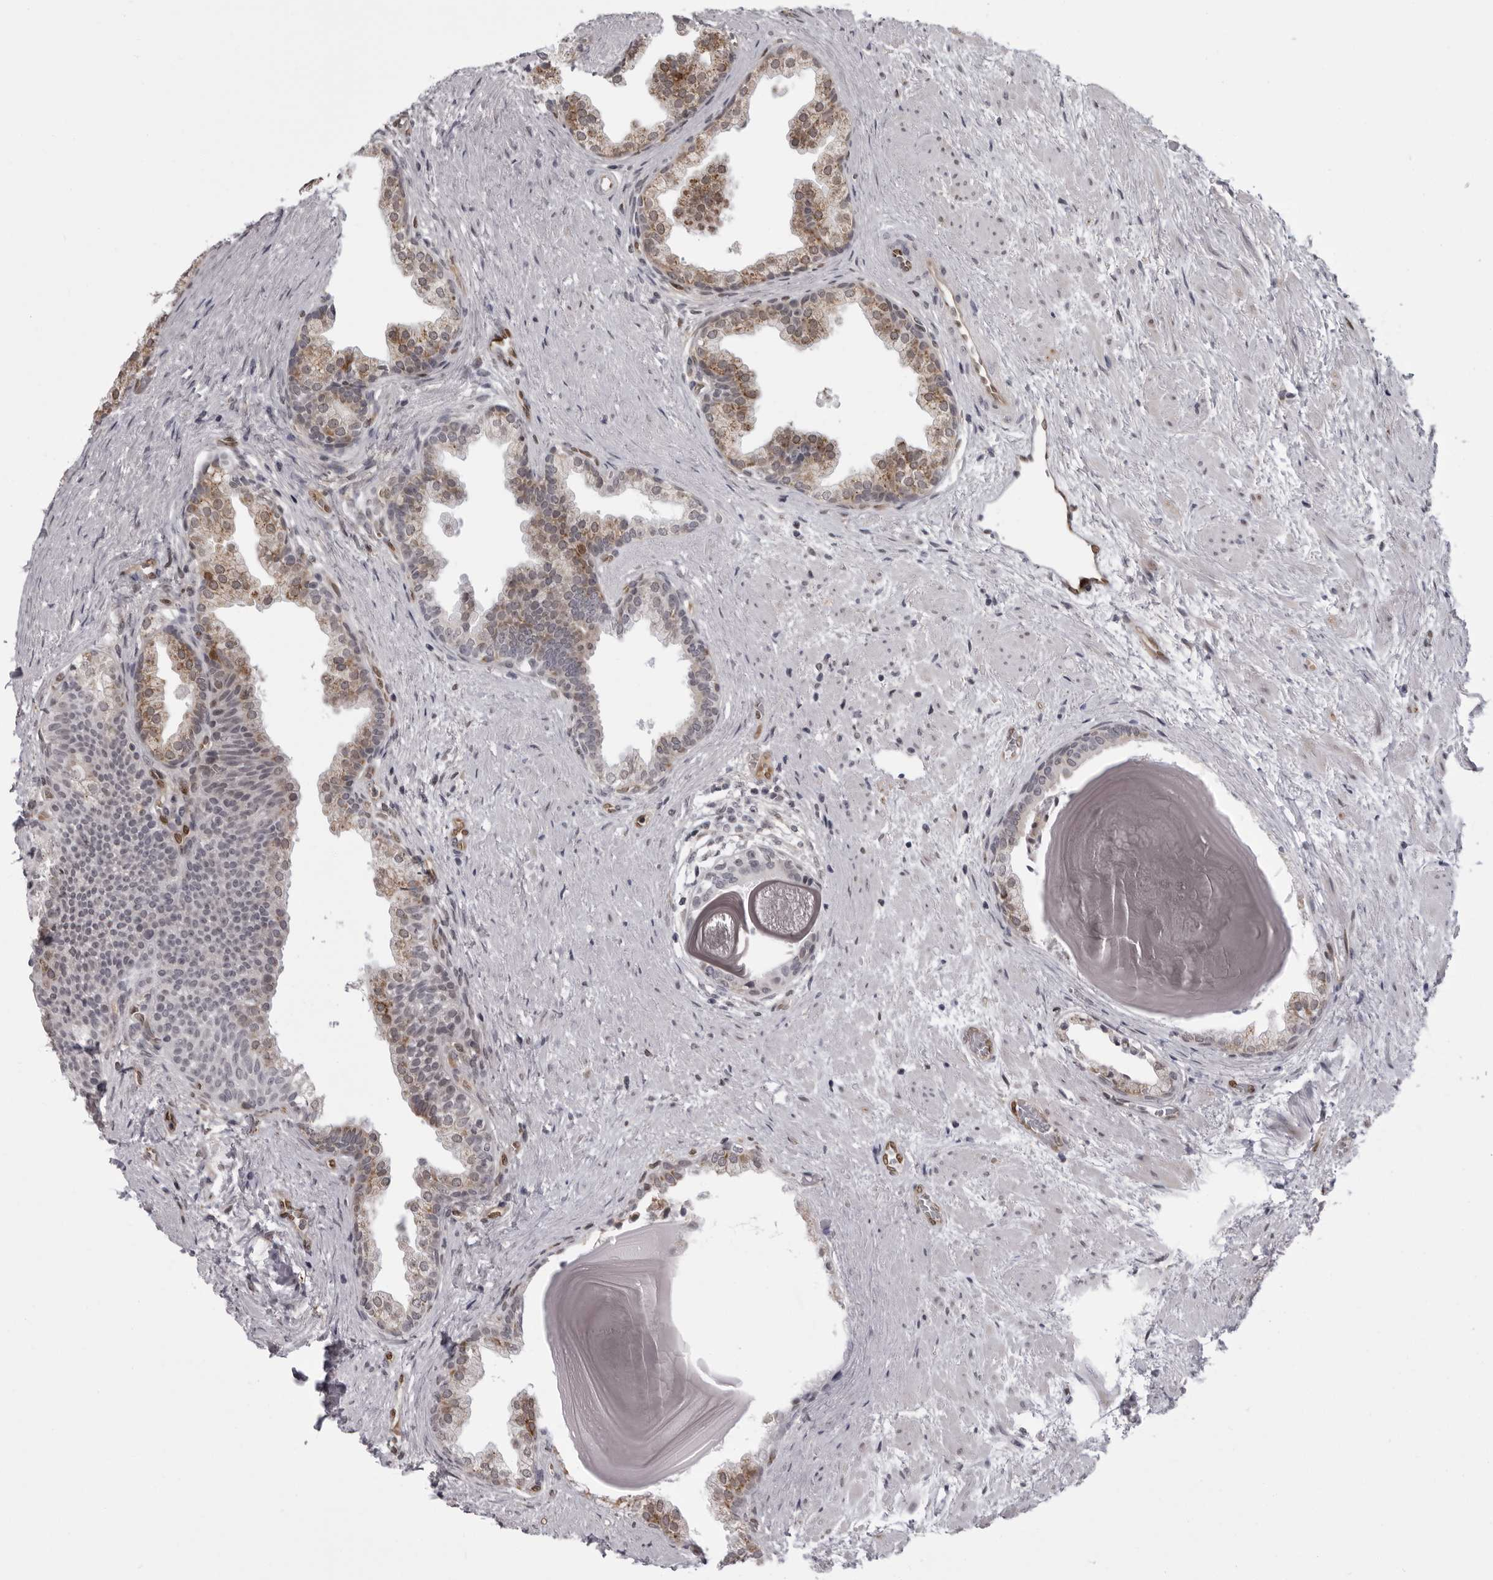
{"staining": {"intensity": "moderate", "quantity": ">75%", "location": "cytoplasmic/membranous"}, "tissue": "prostate", "cell_type": "Glandular cells", "image_type": "normal", "snomed": [{"axis": "morphology", "description": "Normal tissue, NOS"}, {"axis": "topography", "description": "Prostate"}], "caption": "Protein positivity by IHC shows moderate cytoplasmic/membranous expression in about >75% of glandular cells in unremarkable prostate. The protein of interest is shown in brown color, while the nuclei are stained blue.", "gene": "MAPK12", "patient": {"sex": "male", "age": 48}}